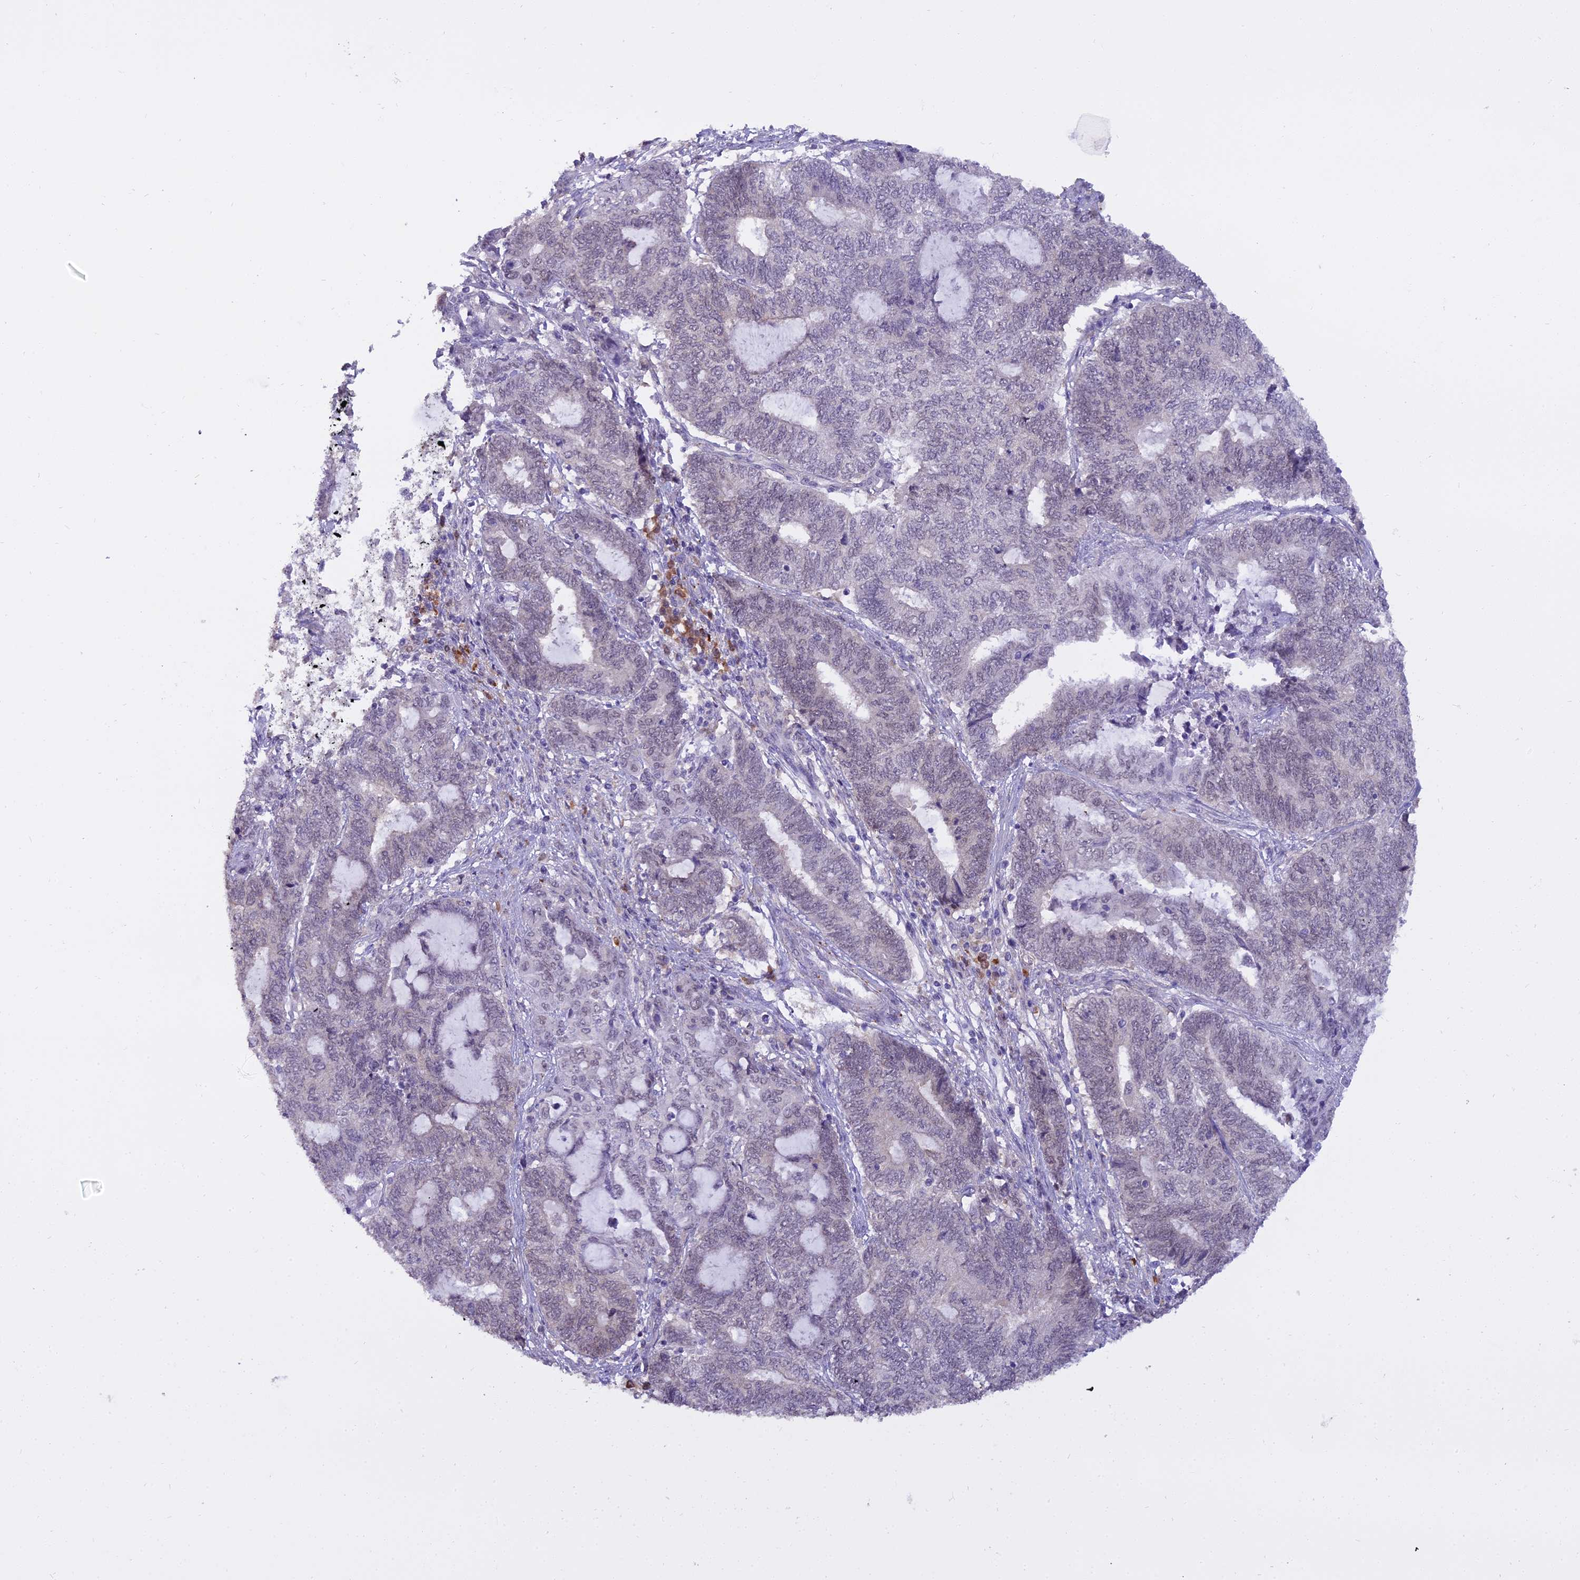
{"staining": {"intensity": "negative", "quantity": "none", "location": "none"}, "tissue": "endometrial cancer", "cell_type": "Tumor cells", "image_type": "cancer", "snomed": [{"axis": "morphology", "description": "Adenocarcinoma, NOS"}, {"axis": "topography", "description": "Uterus"}, {"axis": "topography", "description": "Endometrium"}], "caption": "Adenocarcinoma (endometrial) was stained to show a protein in brown. There is no significant expression in tumor cells.", "gene": "BLNK", "patient": {"sex": "female", "age": 70}}